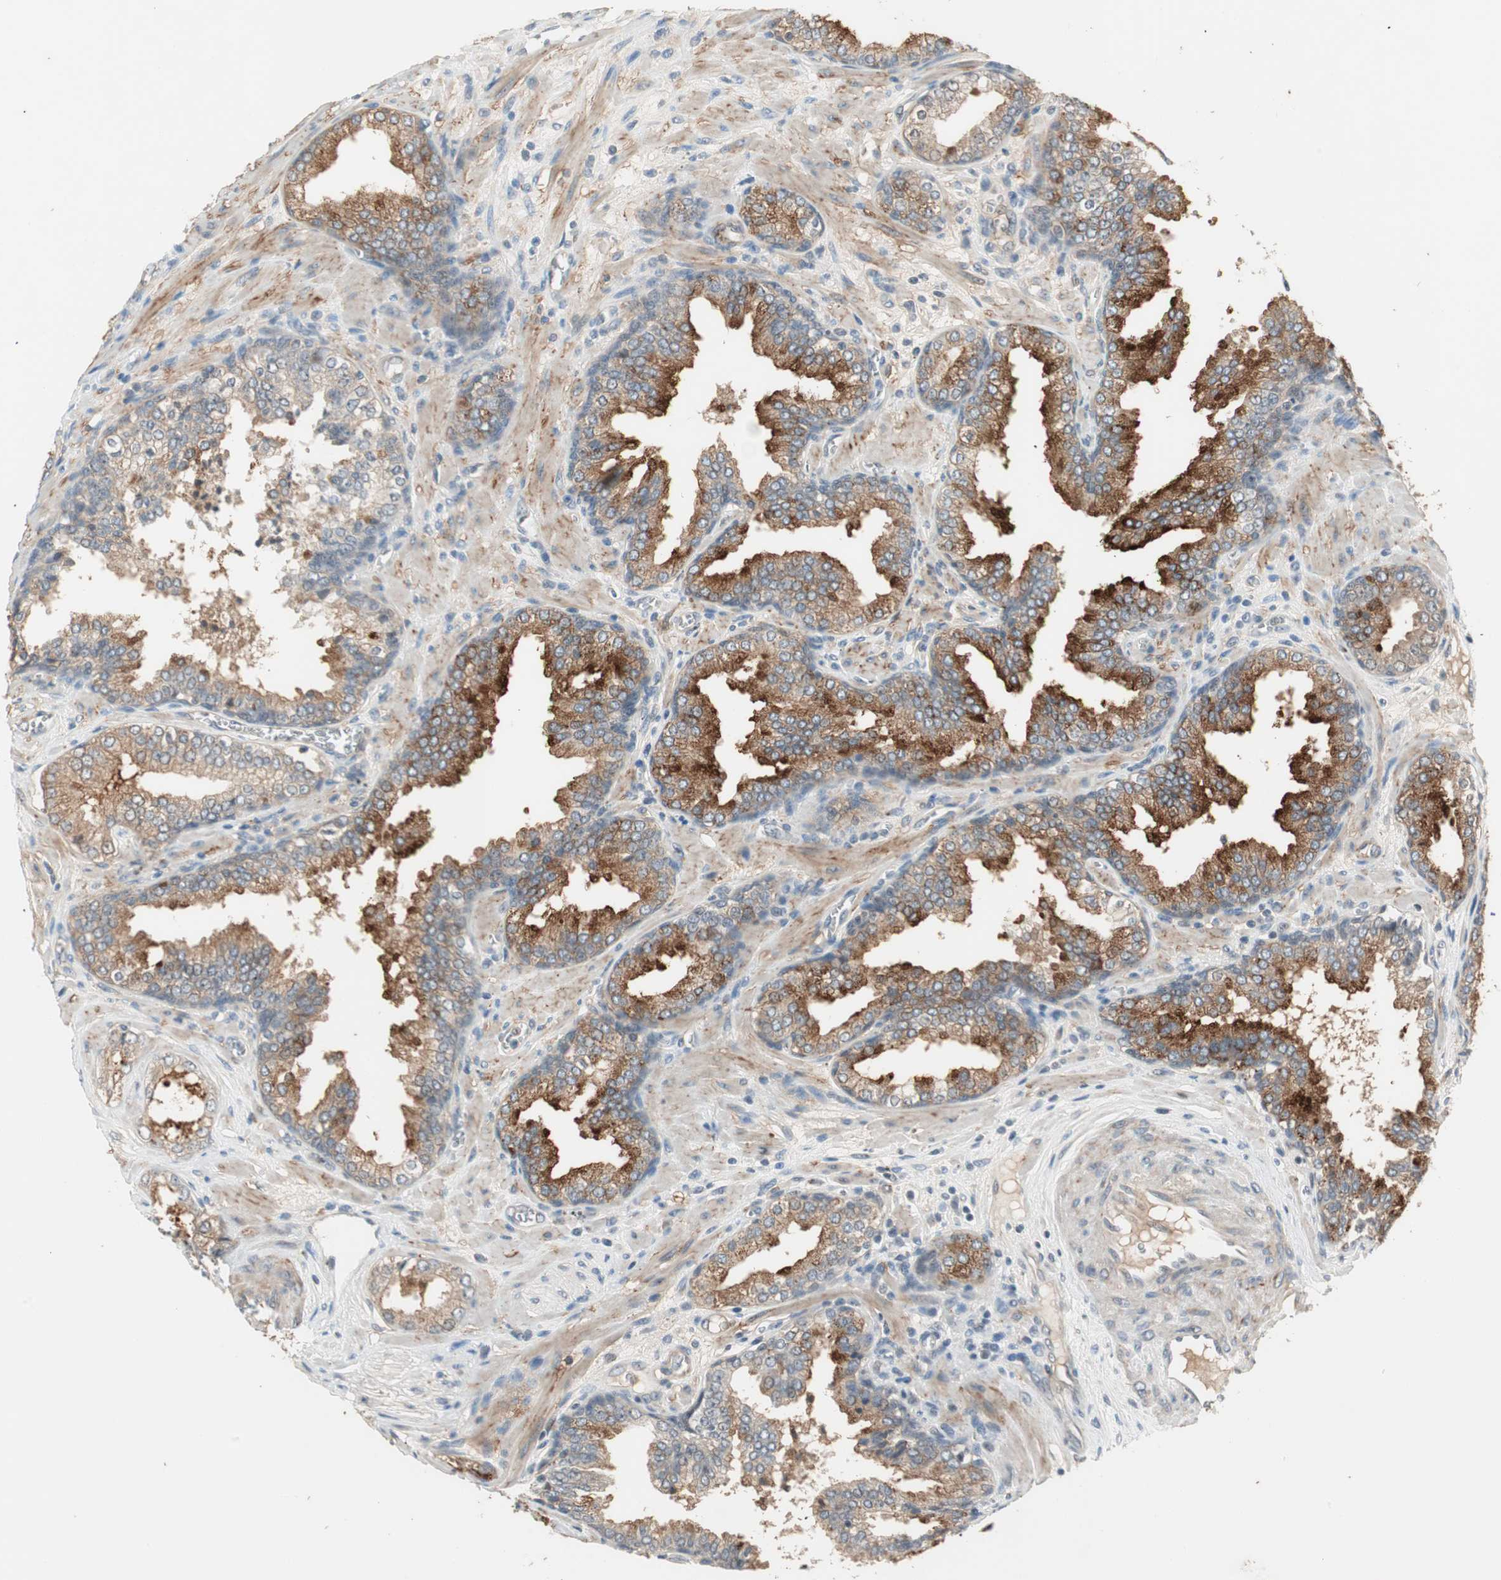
{"staining": {"intensity": "strong", "quantity": ">75%", "location": "cytoplasmic/membranous"}, "tissue": "prostate cancer", "cell_type": "Tumor cells", "image_type": "cancer", "snomed": [{"axis": "morphology", "description": "Adenocarcinoma, Low grade"}, {"axis": "topography", "description": "Prostate"}], "caption": "Human low-grade adenocarcinoma (prostate) stained with a brown dye shows strong cytoplasmic/membranous positive staining in about >75% of tumor cells.", "gene": "RNGTT", "patient": {"sex": "male", "age": 60}}